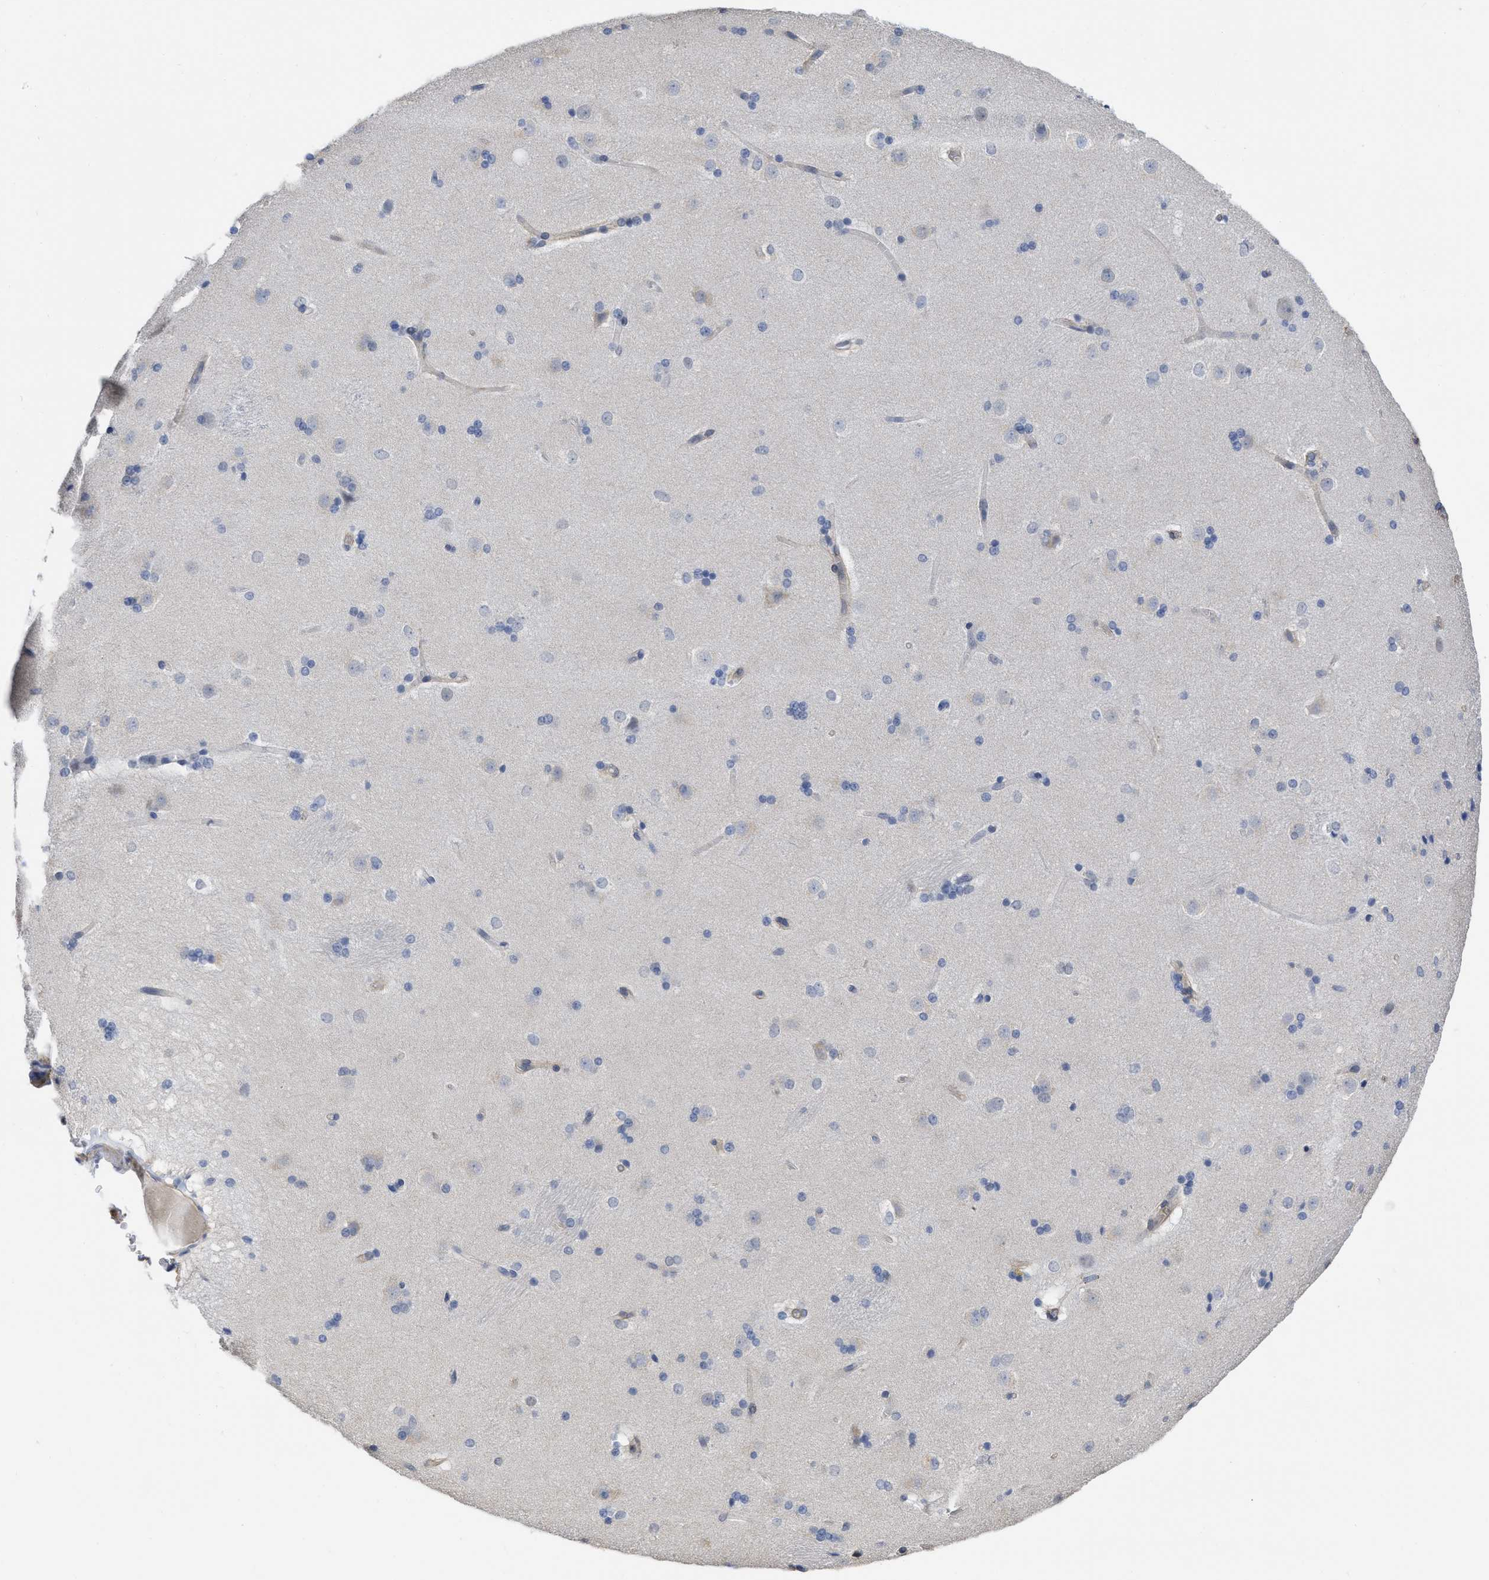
{"staining": {"intensity": "negative", "quantity": "none", "location": "none"}, "tissue": "caudate", "cell_type": "Glial cells", "image_type": "normal", "snomed": [{"axis": "morphology", "description": "Normal tissue, NOS"}, {"axis": "topography", "description": "Lateral ventricle wall"}], "caption": "This is a image of immunohistochemistry staining of normal caudate, which shows no positivity in glial cells.", "gene": "ACKR1", "patient": {"sex": "female", "age": 19}}